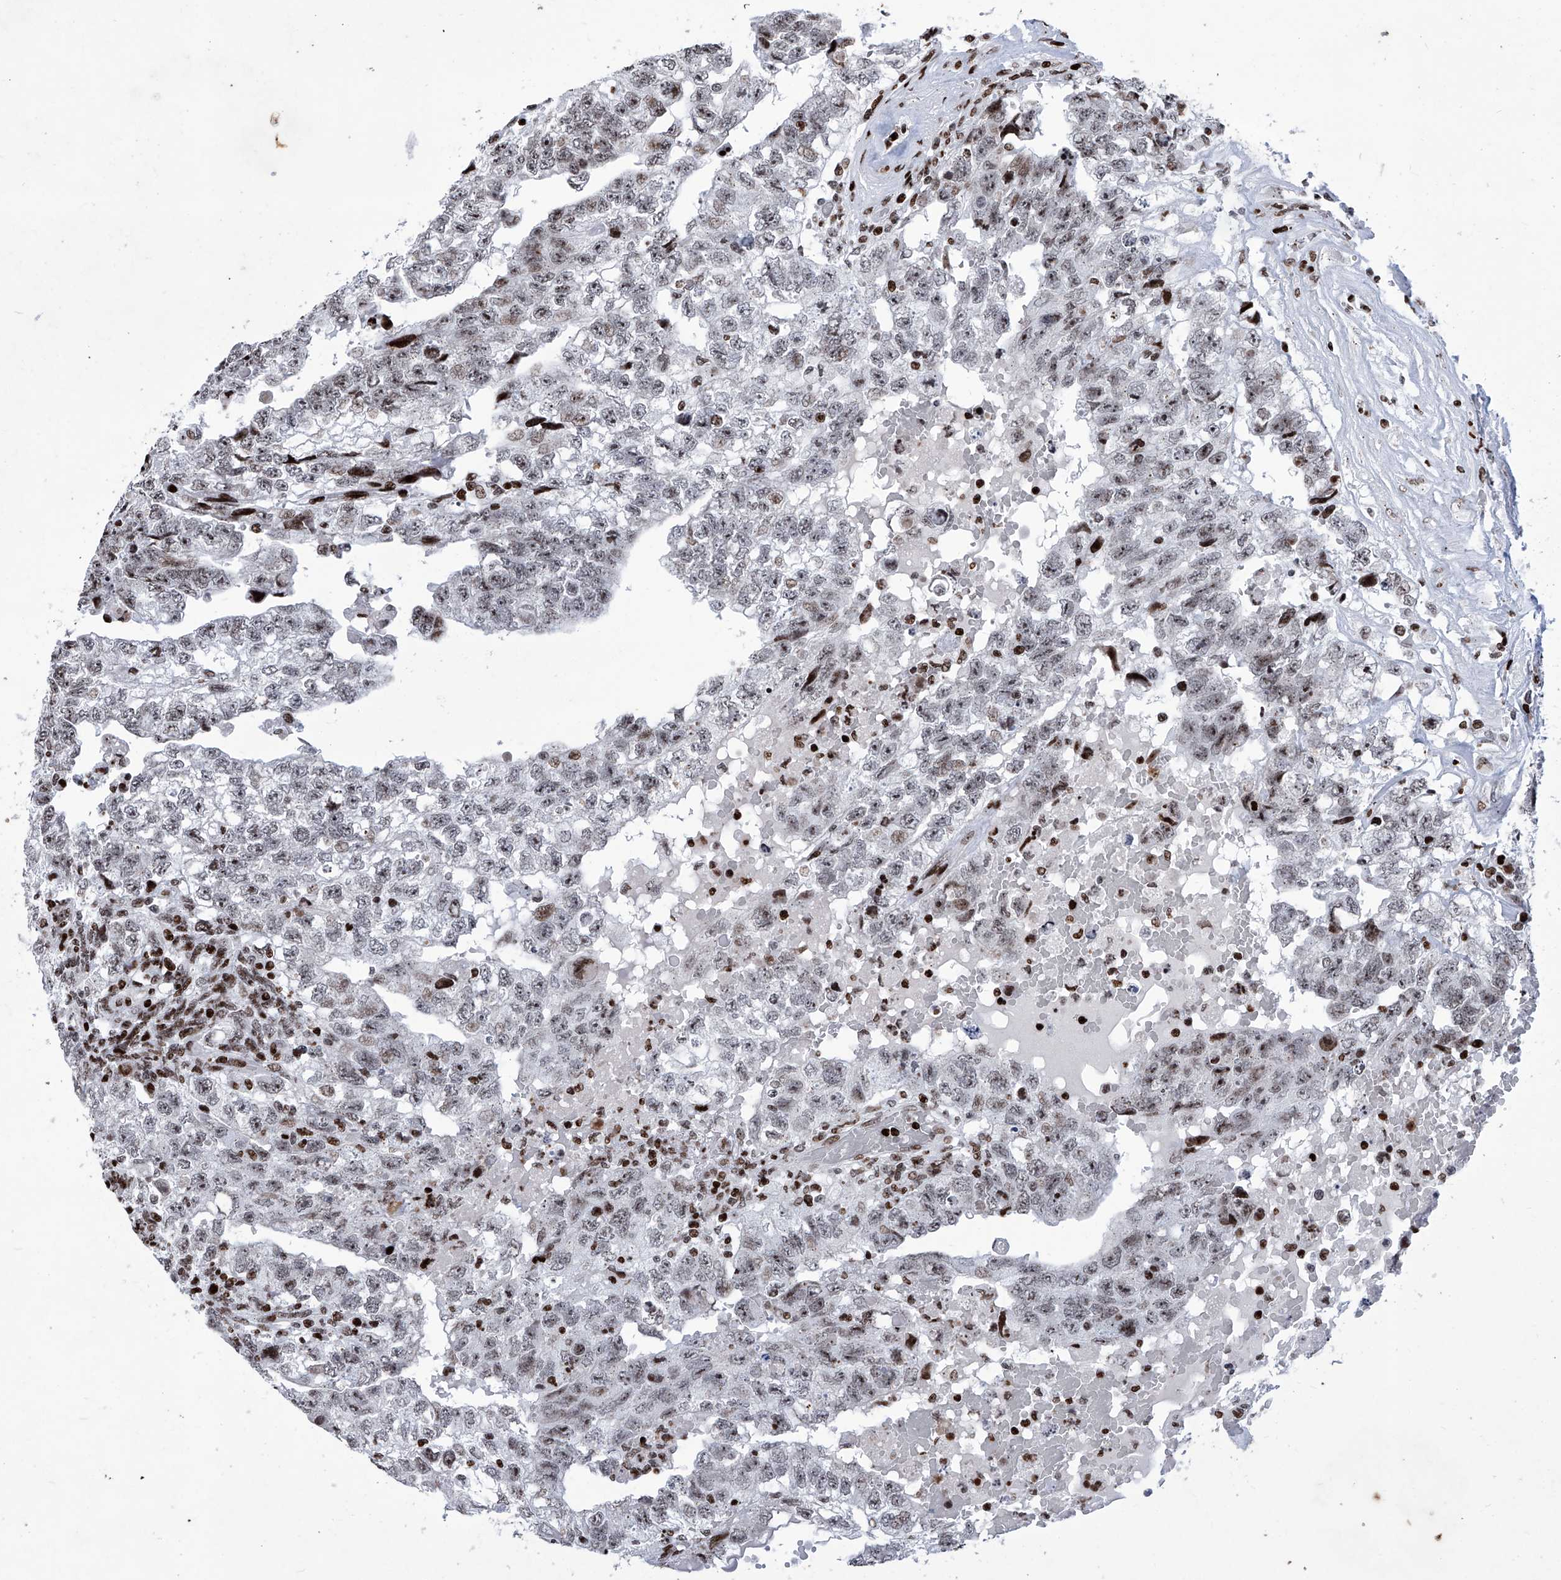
{"staining": {"intensity": "weak", "quantity": "<25%", "location": "nuclear"}, "tissue": "testis cancer", "cell_type": "Tumor cells", "image_type": "cancer", "snomed": [{"axis": "morphology", "description": "Carcinoma, Embryonal, NOS"}, {"axis": "topography", "description": "Testis"}], "caption": "Tumor cells are negative for brown protein staining in testis cancer.", "gene": "HEY2", "patient": {"sex": "male", "age": 36}}